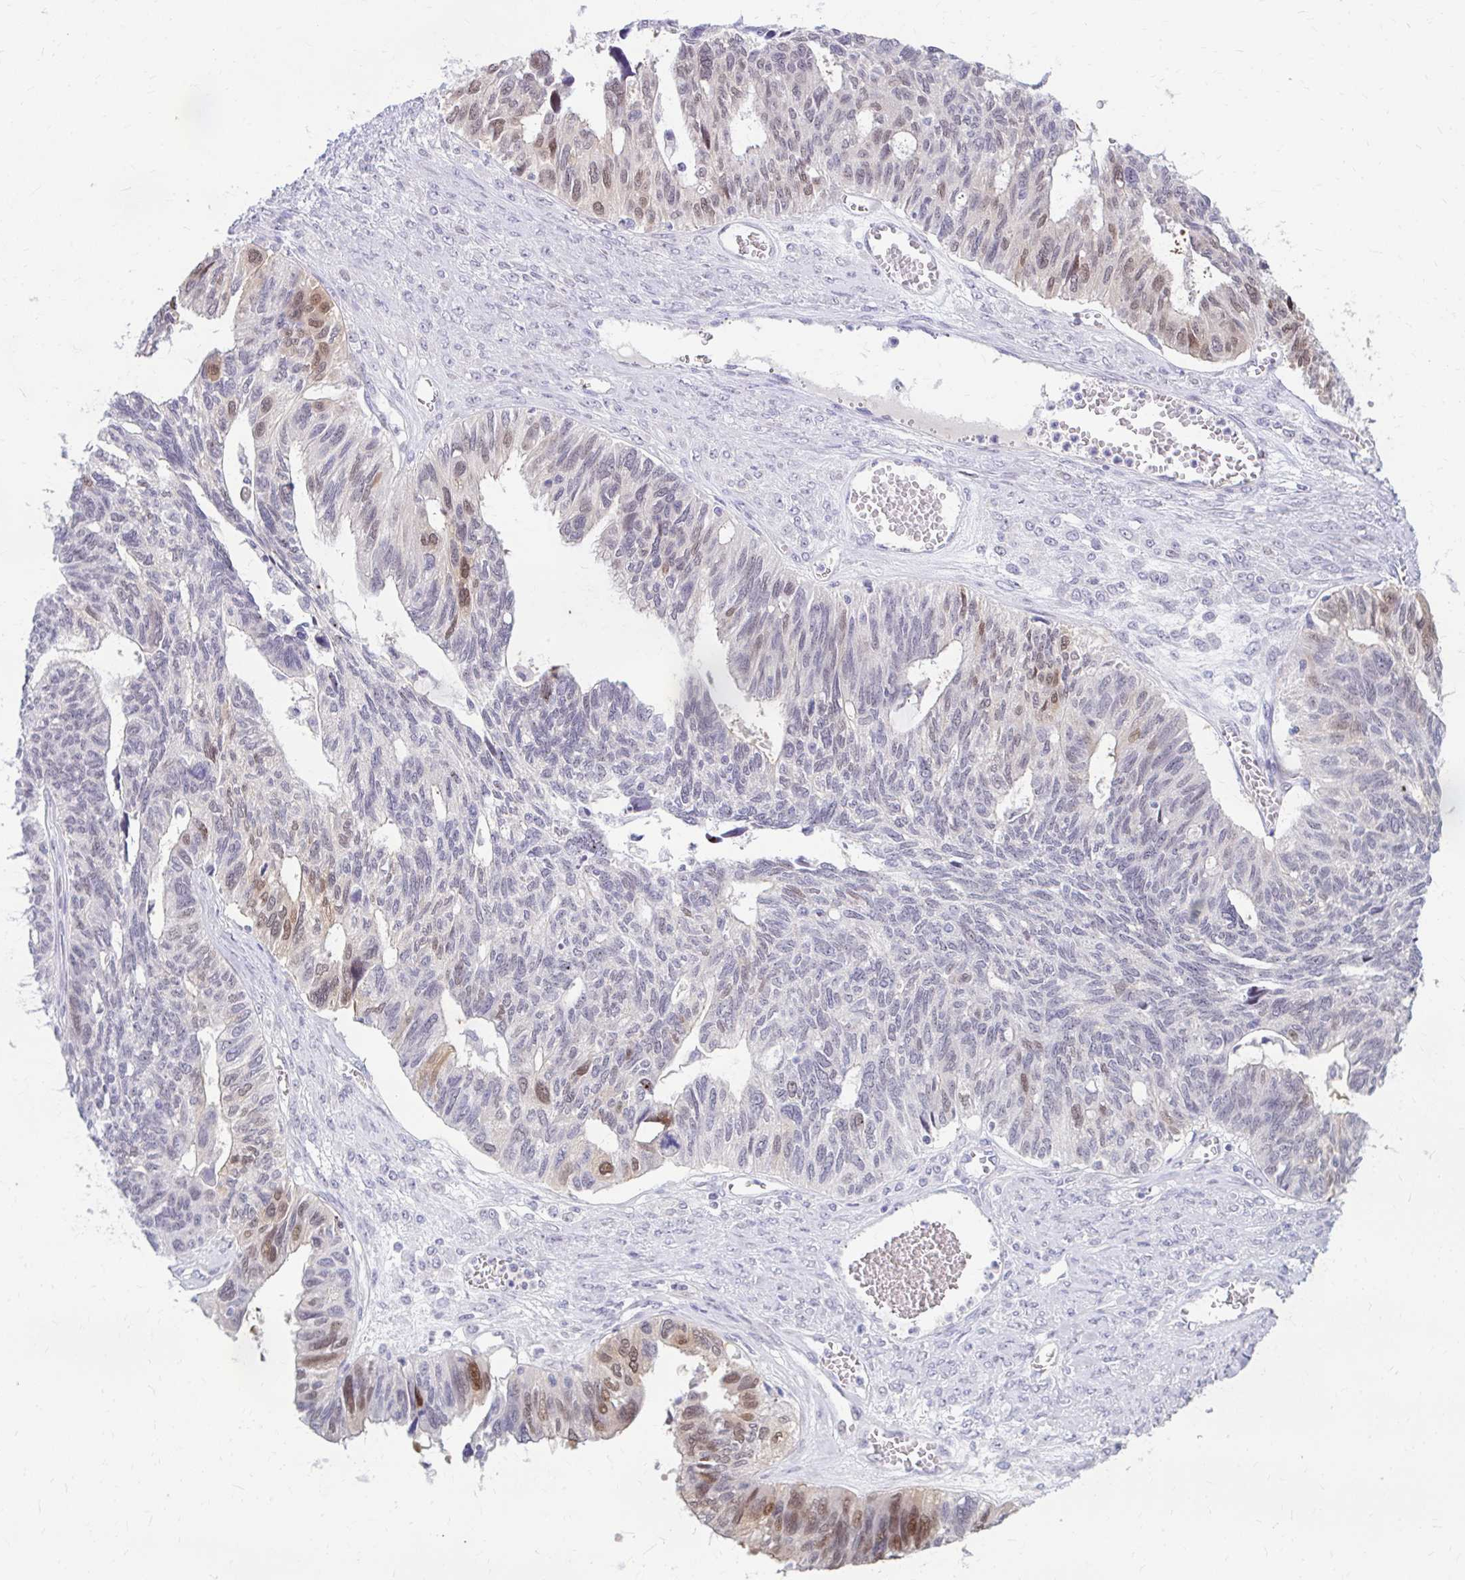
{"staining": {"intensity": "moderate", "quantity": "<25%", "location": "nuclear"}, "tissue": "ovarian cancer", "cell_type": "Tumor cells", "image_type": "cancer", "snomed": [{"axis": "morphology", "description": "Cystadenocarcinoma, serous, NOS"}, {"axis": "topography", "description": "Ovary"}], "caption": "A brown stain shows moderate nuclear expression of a protein in serous cystadenocarcinoma (ovarian) tumor cells.", "gene": "RGS16", "patient": {"sex": "female", "age": 79}}